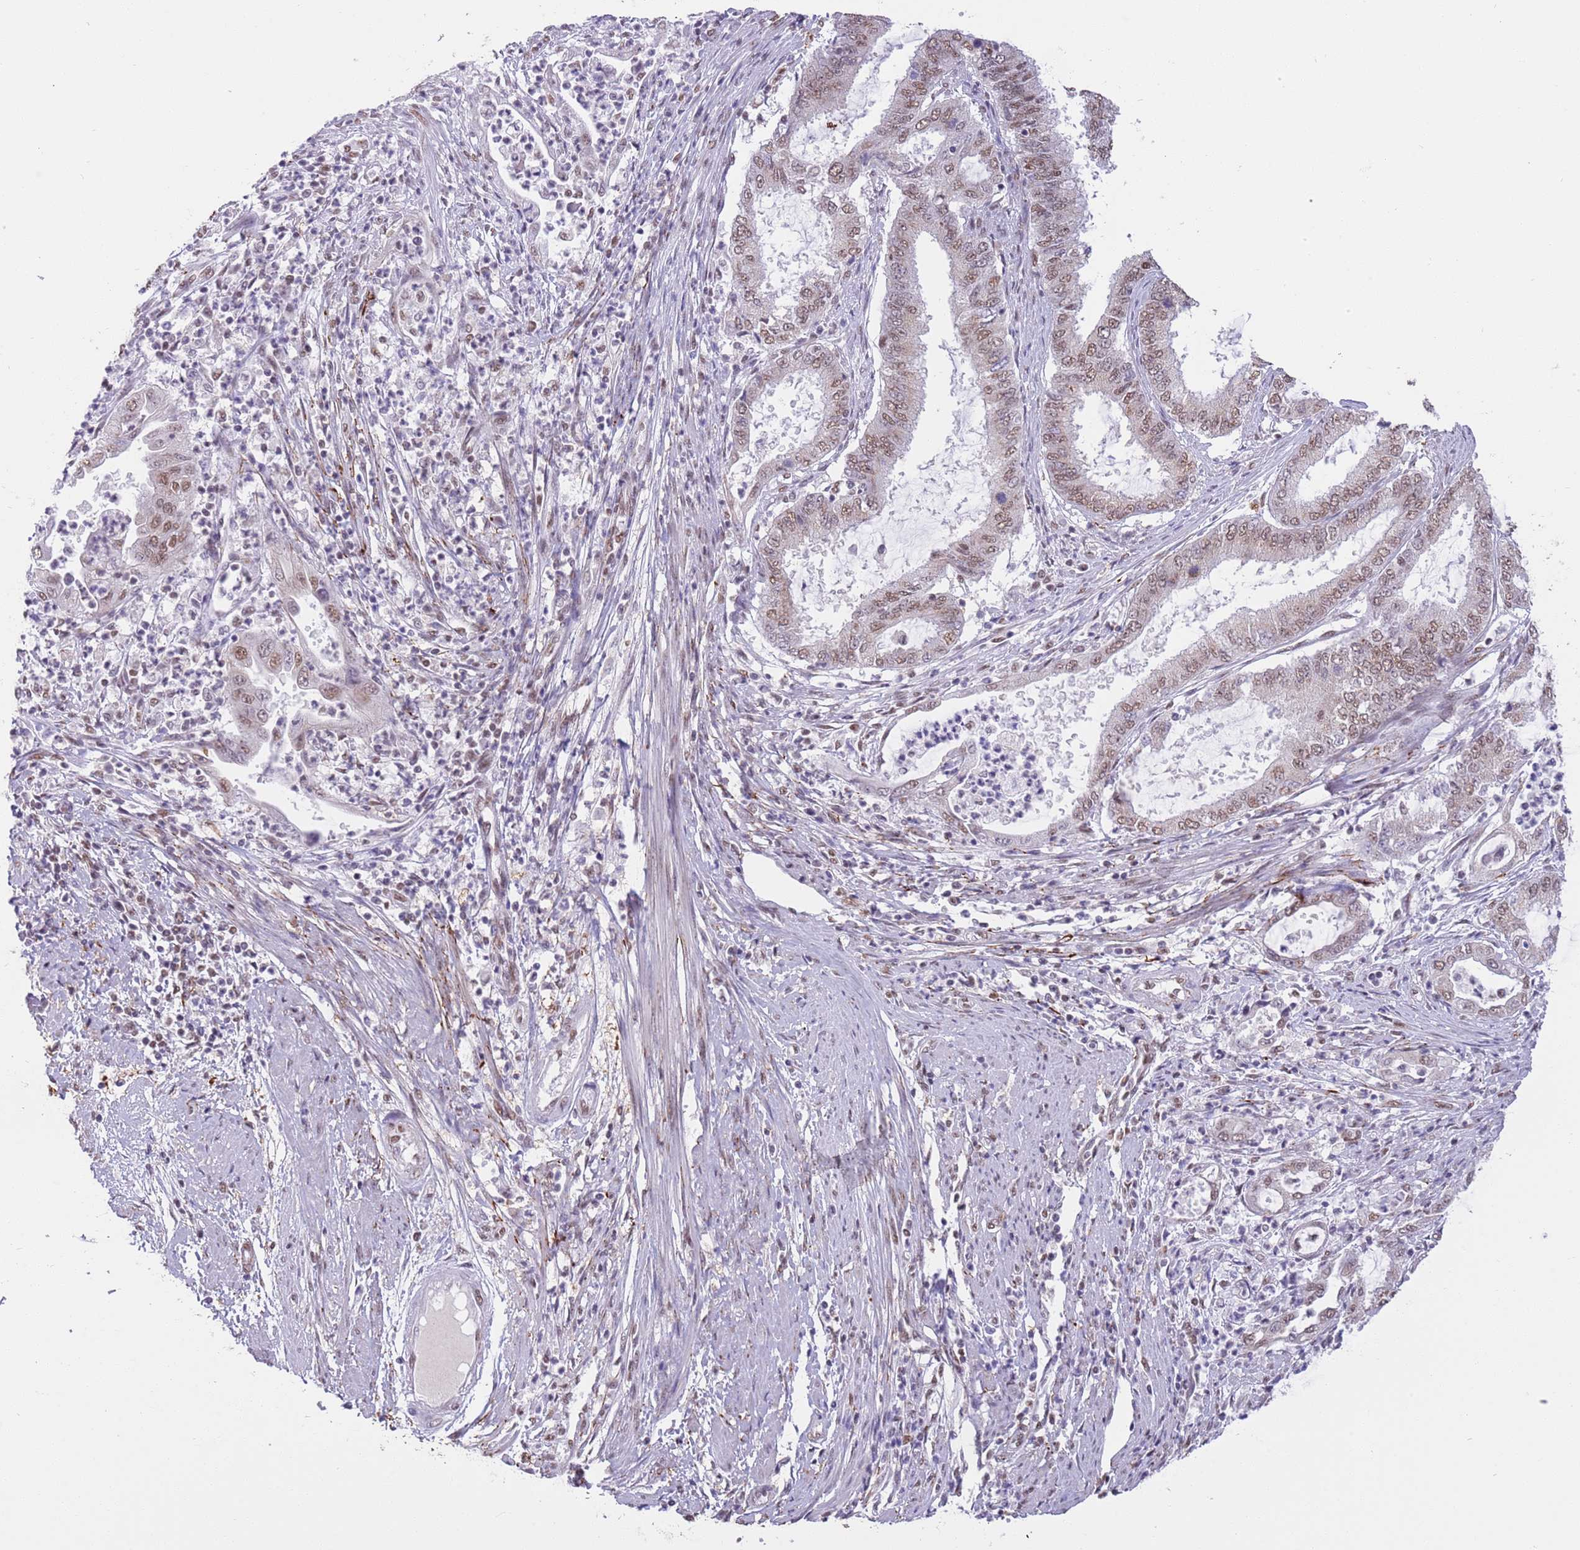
{"staining": {"intensity": "strong", "quantity": "25%-75%", "location": "nuclear"}, "tissue": "endometrial cancer", "cell_type": "Tumor cells", "image_type": "cancer", "snomed": [{"axis": "morphology", "description": "Adenocarcinoma, NOS"}, {"axis": "topography", "description": "Endometrium"}], "caption": "Endometrial adenocarcinoma stained for a protein (brown) displays strong nuclear positive positivity in about 25%-75% of tumor cells.", "gene": "TRIM32", "patient": {"sex": "female", "age": 51}}